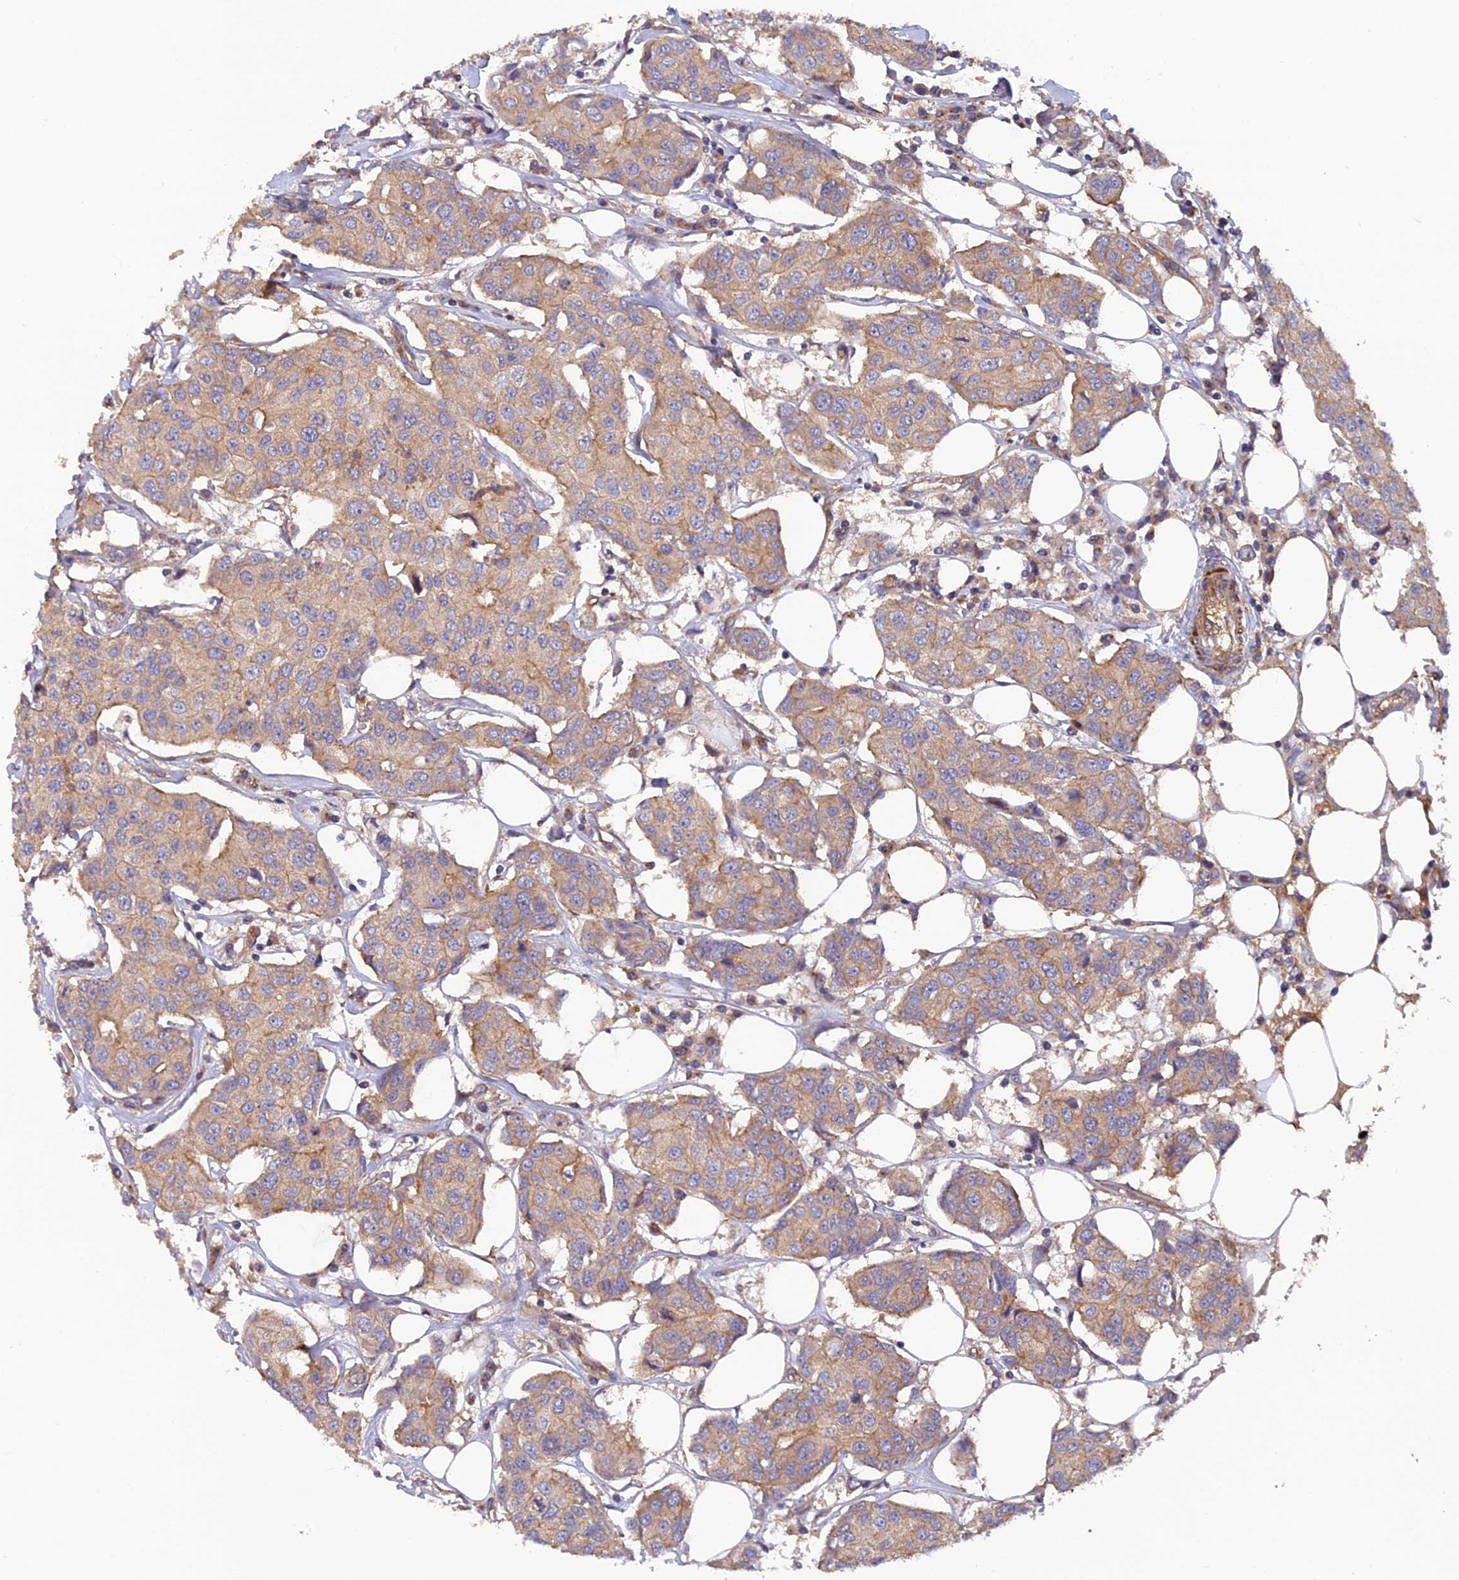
{"staining": {"intensity": "moderate", "quantity": ">75%", "location": "cytoplasmic/membranous"}, "tissue": "breast cancer", "cell_type": "Tumor cells", "image_type": "cancer", "snomed": [{"axis": "morphology", "description": "Duct carcinoma"}, {"axis": "topography", "description": "Breast"}], "caption": "Breast infiltrating ductal carcinoma stained with DAB immunohistochemistry exhibits medium levels of moderate cytoplasmic/membranous expression in about >75% of tumor cells. Nuclei are stained in blue.", "gene": "ADAMTS15", "patient": {"sex": "female", "age": 80}}